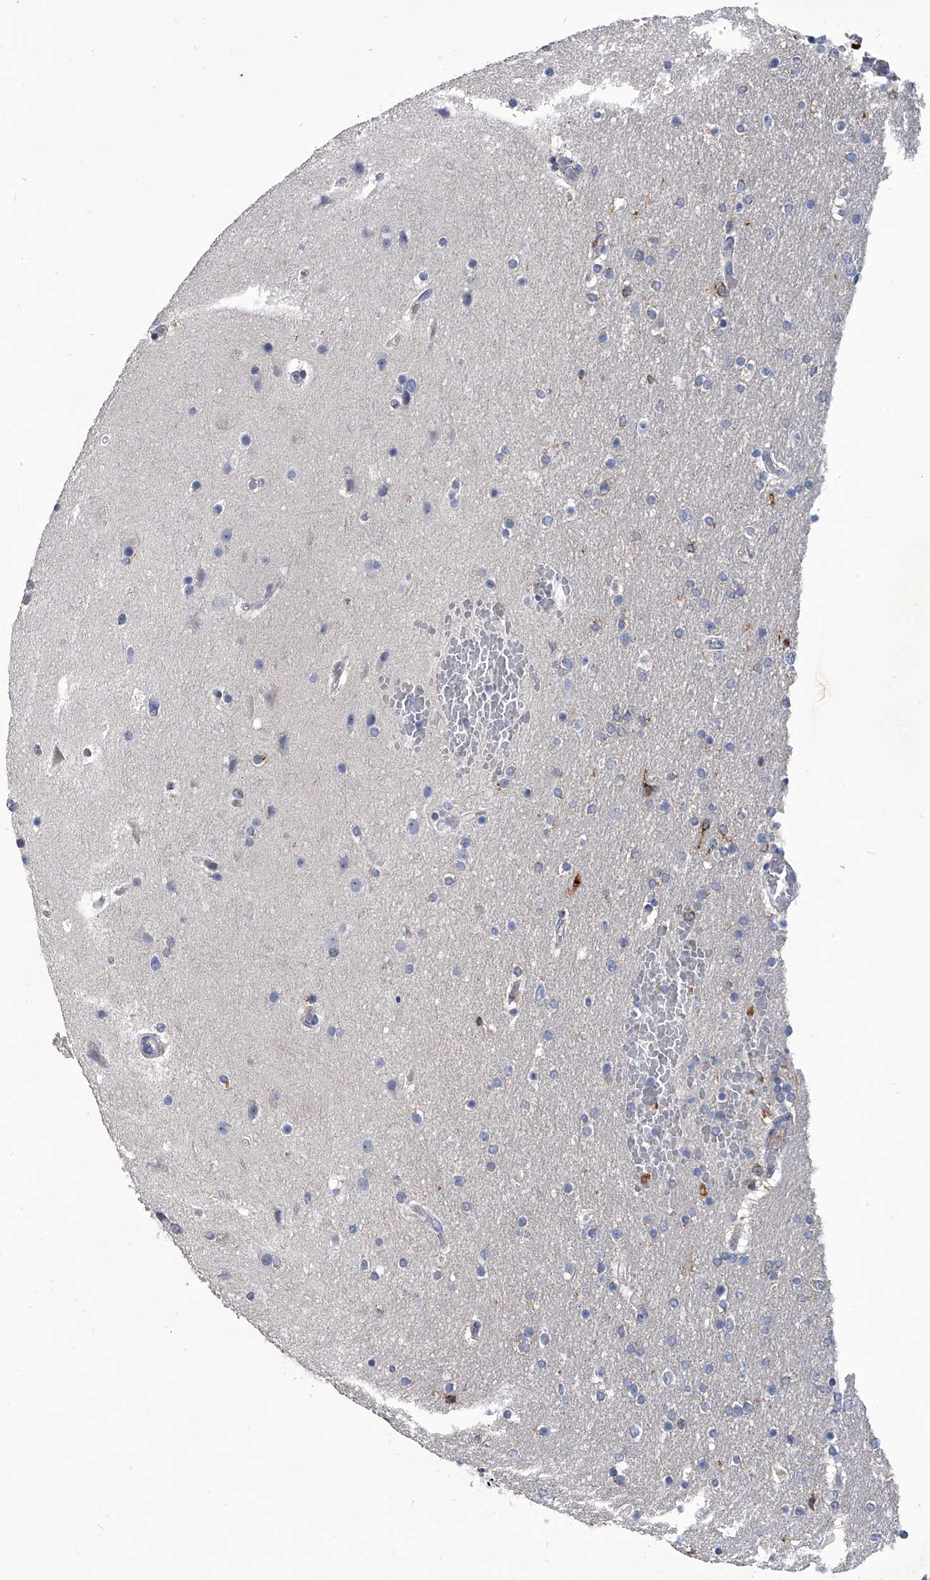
{"staining": {"intensity": "negative", "quantity": "none", "location": "none"}, "tissue": "glioma", "cell_type": "Tumor cells", "image_type": "cancer", "snomed": [{"axis": "morphology", "description": "Glioma, malignant, High grade"}, {"axis": "topography", "description": "Cerebral cortex"}], "caption": "The photomicrograph demonstrates no staining of tumor cells in malignant glioma (high-grade).", "gene": "SPP1", "patient": {"sex": "female", "age": 36}}